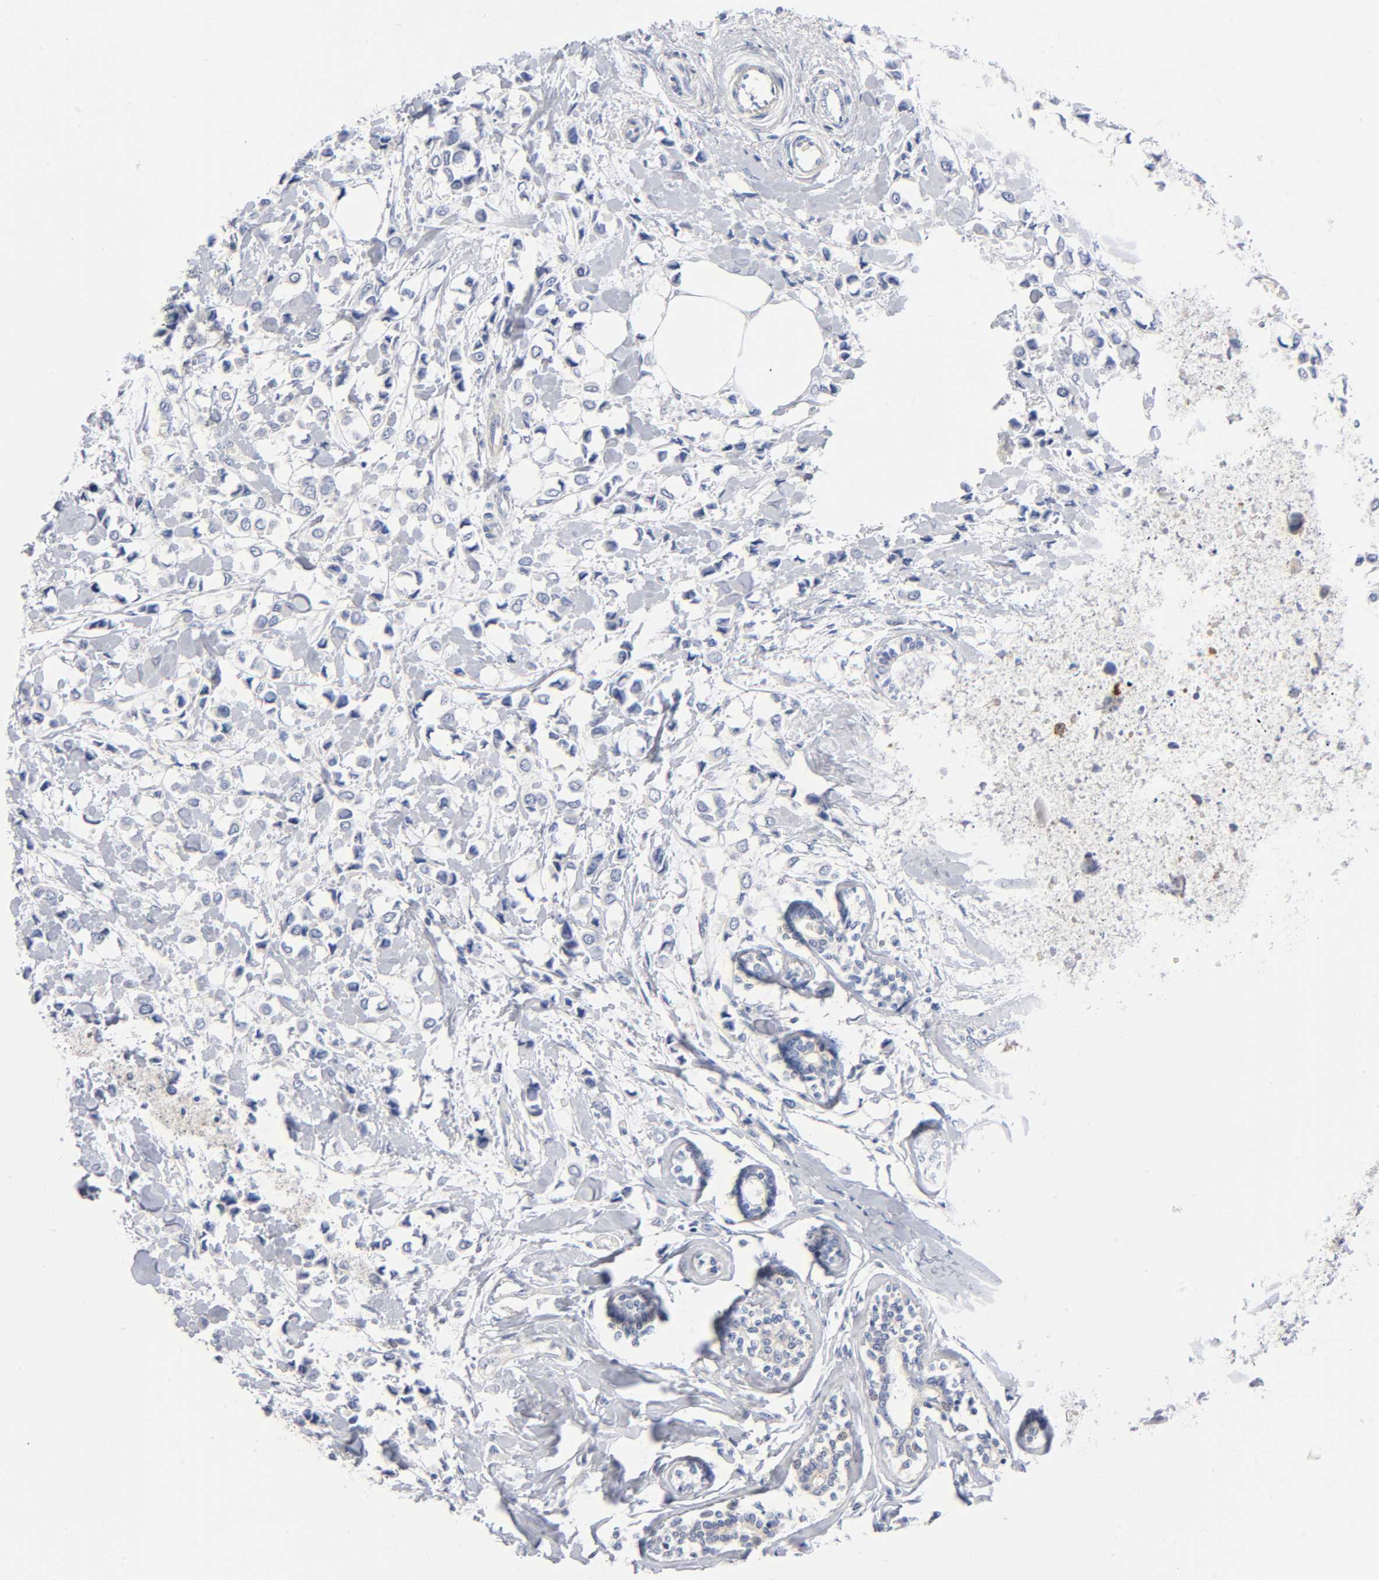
{"staining": {"intensity": "negative", "quantity": "none", "location": "none"}, "tissue": "breast cancer", "cell_type": "Tumor cells", "image_type": "cancer", "snomed": [{"axis": "morphology", "description": "Lobular carcinoma"}, {"axis": "topography", "description": "Breast"}], "caption": "High magnification brightfield microscopy of lobular carcinoma (breast) stained with DAB (brown) and counterstained with hematoxylin (blue): tumor cells show no significant positivity.", "gene": "CD86", "patient": {"sex": "female", "age": 51}}